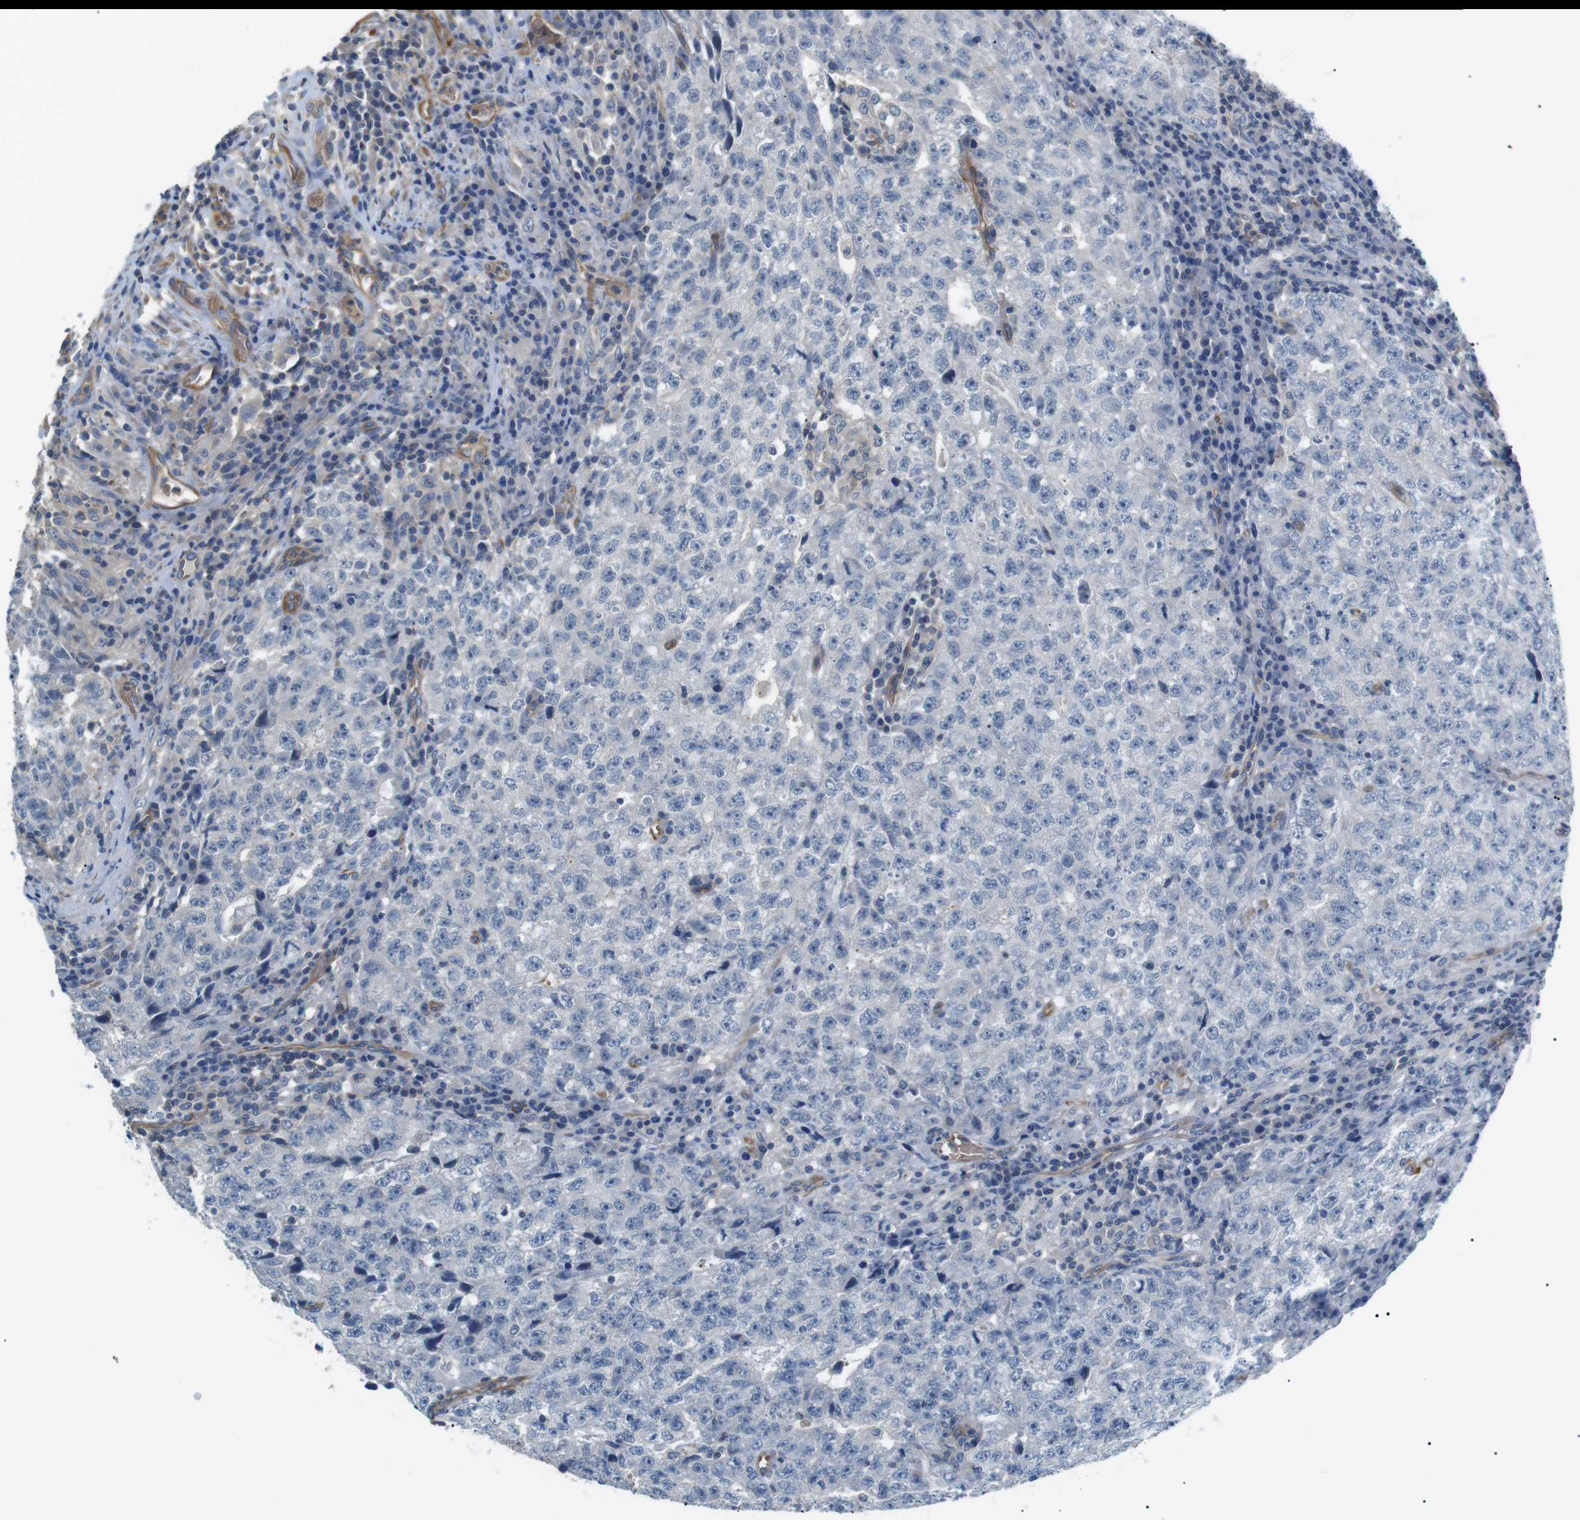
{"staining": {"intensity": "negative", "quantity": "none", "location": "none"}, "tissue": "testis cancer", "cell_type": "Tumor cells", "image_type": "cancer", "snomed": [{"axis": "morphology", "description": "Necrosis, NOS"}, {"axis": "morphology", "description": "Carcinoma, Embryonal, NOS"}, {"axis": "topography", "description": "Testis"}], "caption": "The photomicrograph reveals no significant staining in tumor cells of embryonal carcinoma (testis).", "gene": "ADCY10", "patient": {"sex": "male", "age": 19}}